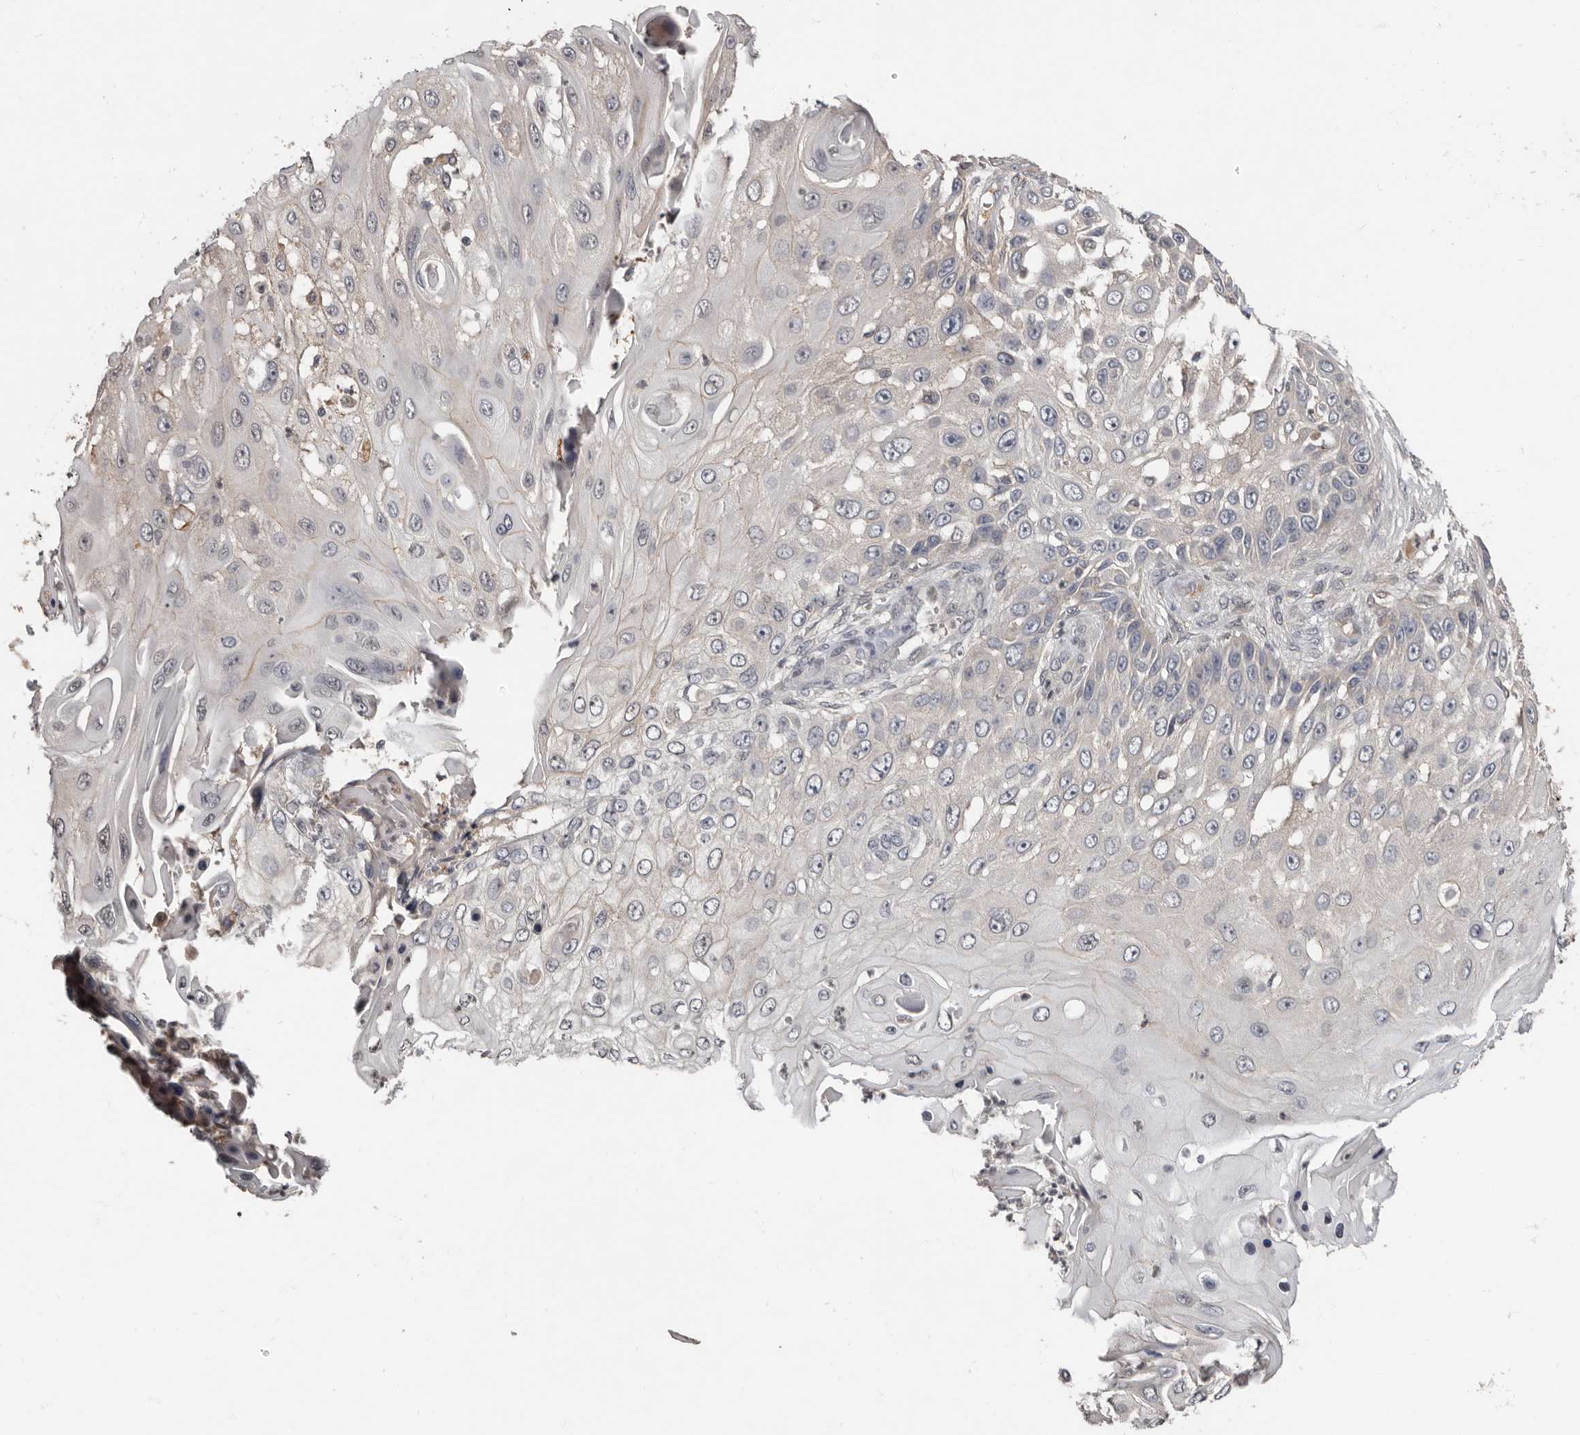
{"staining": {"intensity": "negative", "quantity": "none", "location": "none"}, "tissue": "skin cancer", "cell_type": "Tumor cells", "image_type": "cancer", "snomed": [{"axis": "morphology", "description": "Squamous cell carcinoma, NOS"}, {"axis": "topography", "description": "Skin"}], "caption": "High magnification brightfield microscopy of skin cancer stained with DAB (3,3'-diaminobenzidine) (brown) and counterstained with hematoxylin (blue): tumor cells show no significant expression.", "gene": "LRGUK", "patient": {"sex": "female", "age": 44}}